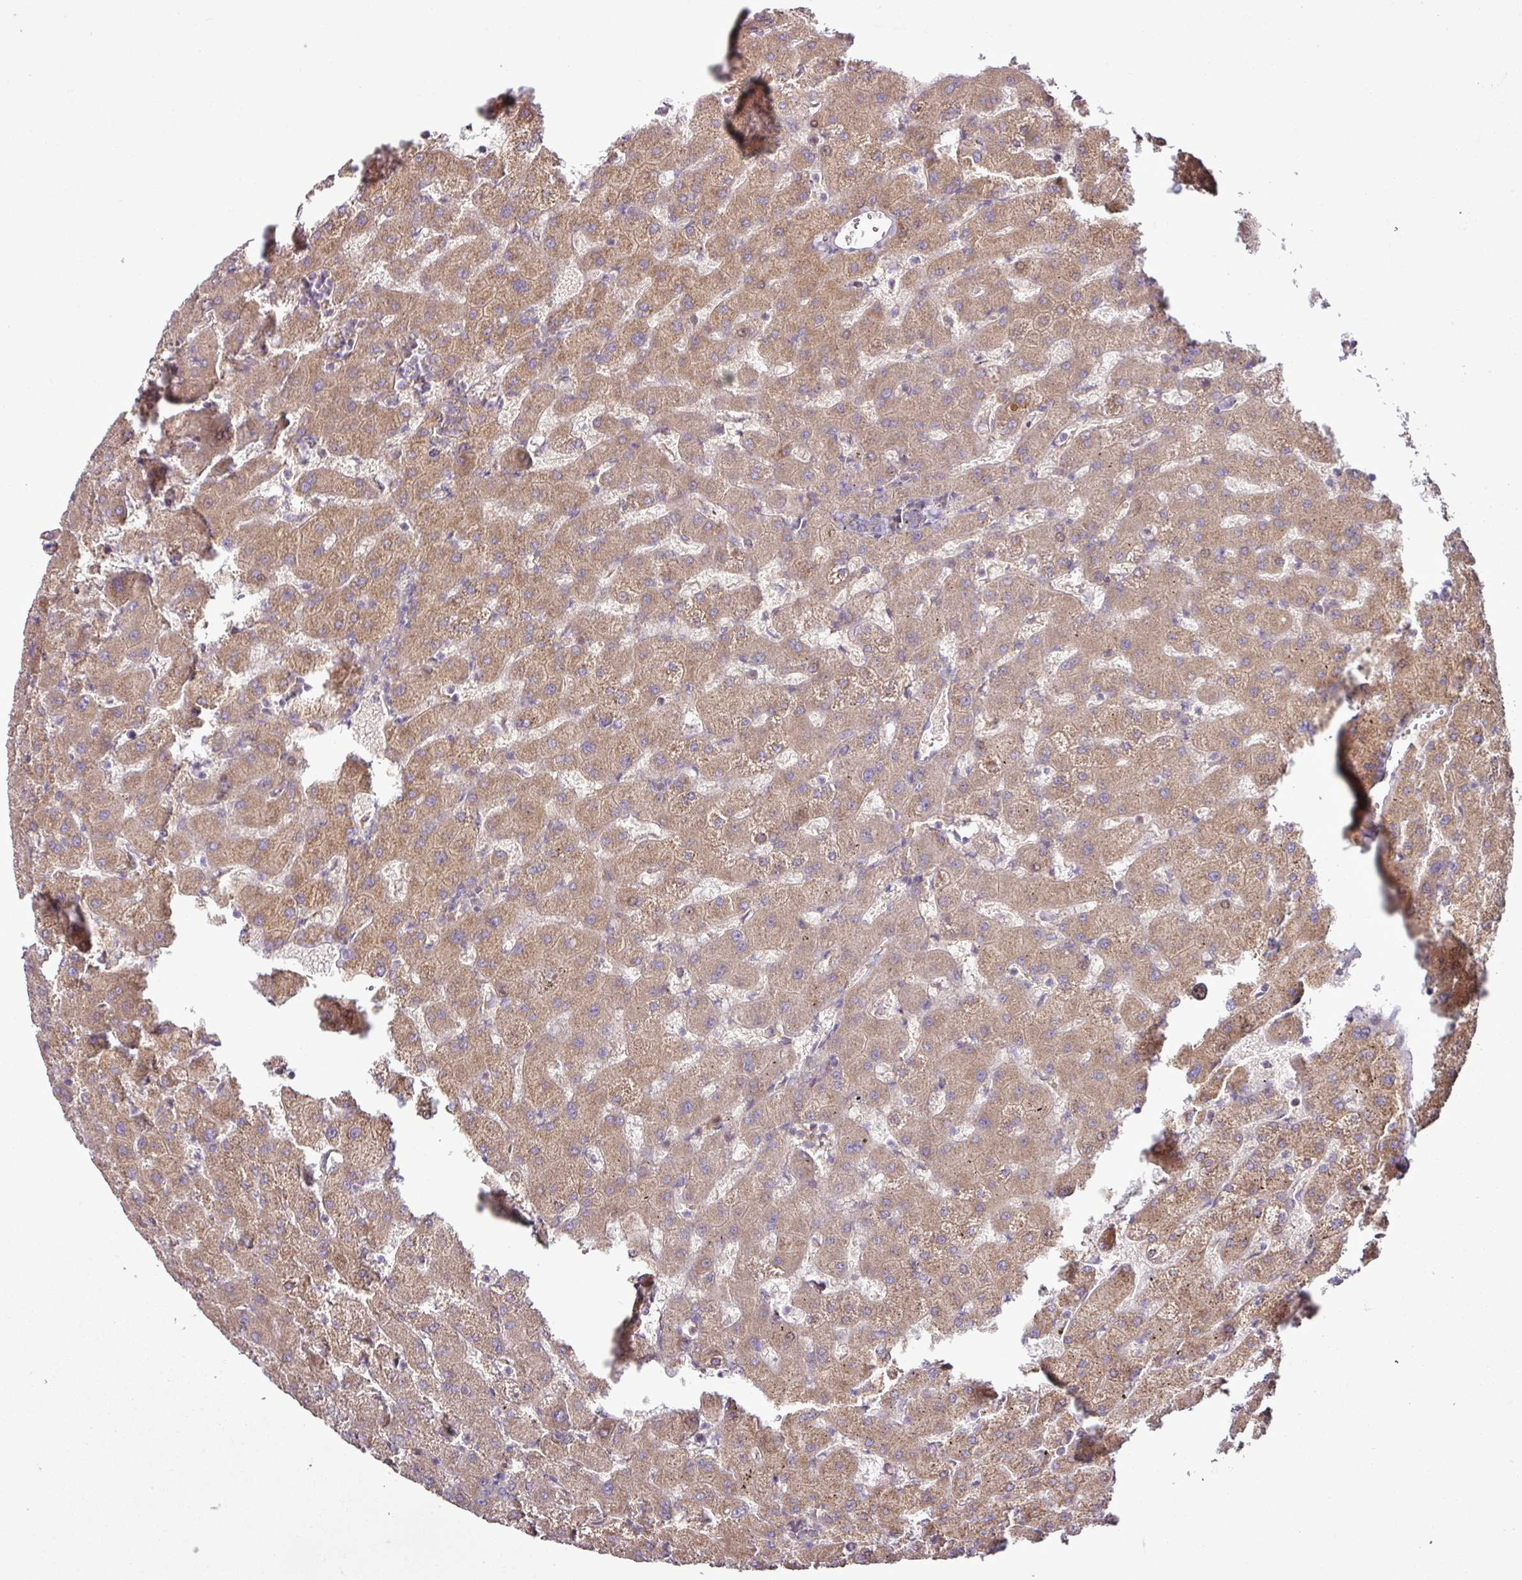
{"staining": {"intensity": "negative", "quantity": "none", "location": "none"}, "tissue": "liver", "cell_type": "Cholangiocytes", "image_type": "normal", "snomed": [{"axis": "morphology", "description": "Normal tissue, NOS"}, {"axis": "topography", "description": "Liver"}], "caption": "Image shows no significant protein staining in cholangiocytes of normal liver.", "gene": "COX18", "patient": {"sex": "female", "age": 63}}